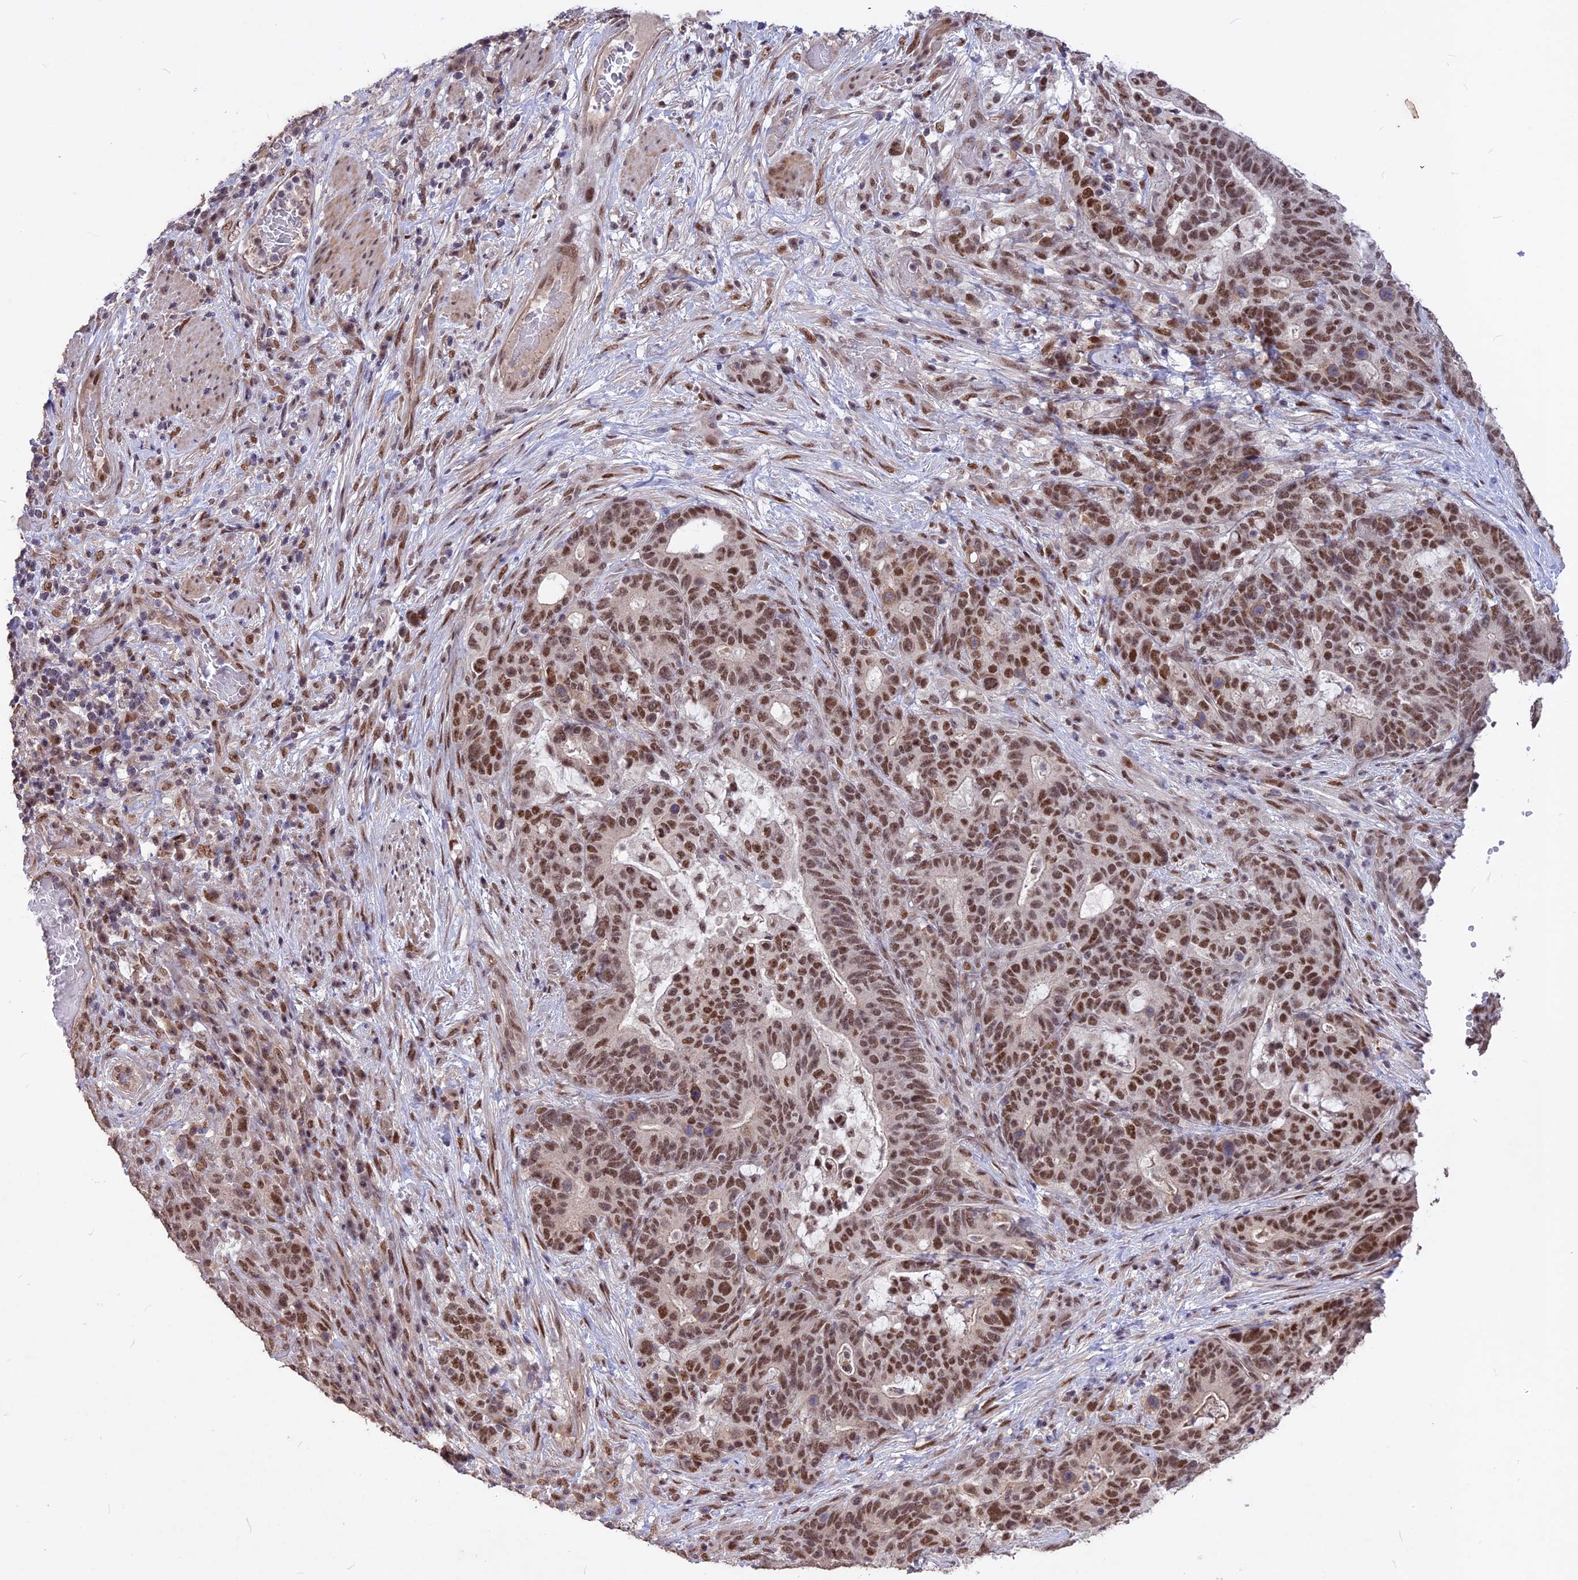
{"staining": {"intensity": "moderate", "quantity": ">75%", "location": "nuclear"}, "tissue": "stomach cancer", "cell_type": "Tumor cells", "image_type": "cancer", "snomed": [{"axis": "morphology", "description": "Normal tissue, NOS"}, {"axis": "morphology", "description": "Adenocarcinoma, NOS"}, {"axis": "topography", "description": "Stomach"}], "caption": "Immunohistochemistry histopathology image of neoplastic tissue: adenocarcinoma (stomach) stained using IHC reveals medium levels of moderate protein expression localized specifically in the nuclear of tumor cells, appearing as a nuclear brown color.", "gene": "DIS3", "patient": {"sex": "female", "age": 64}}